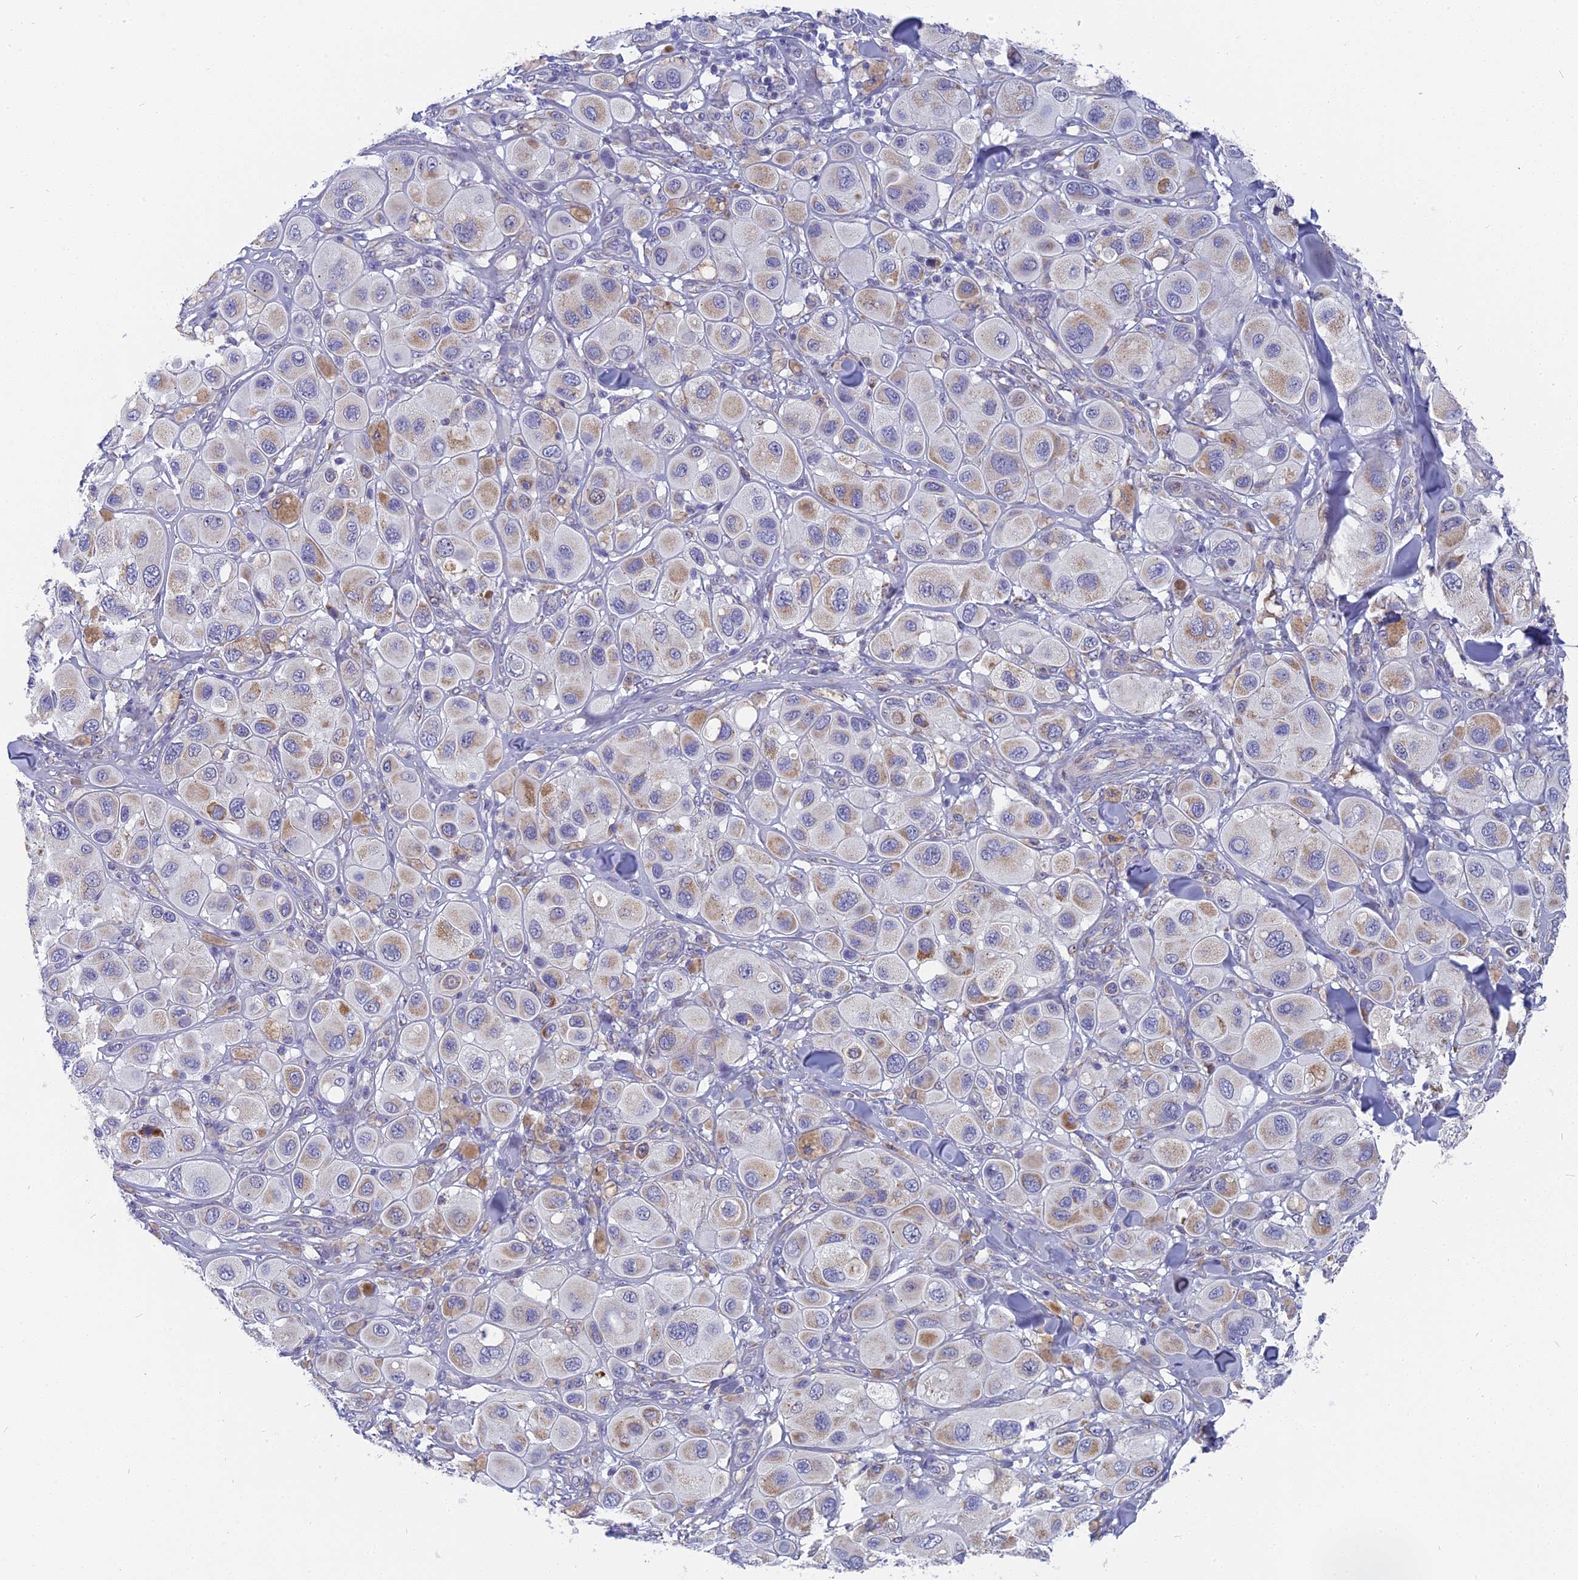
{"staining": {"intensity": "weak", "quantity": "25%-75%", "location": "cytoplasmic/membranous"}, "tissue": "melanoma", "cell_type": "Tumor cells", "image_type": "cancer", "snomed": [{"axis": "morphology", "description": "Malignant melanoma, Metastatic site"}, {"axis": "topography", "description": "Skin"}], "caption": "Malignant melanoma (metastatic site) stained for a protein demonstrates weak cytoplasmic/membranous positivity in tumor cells. (DAB = brown stain, brightfield microscopy at high magnification).", "gene": "DTWD1", "patient": {"sex": "male", "age": 41}}